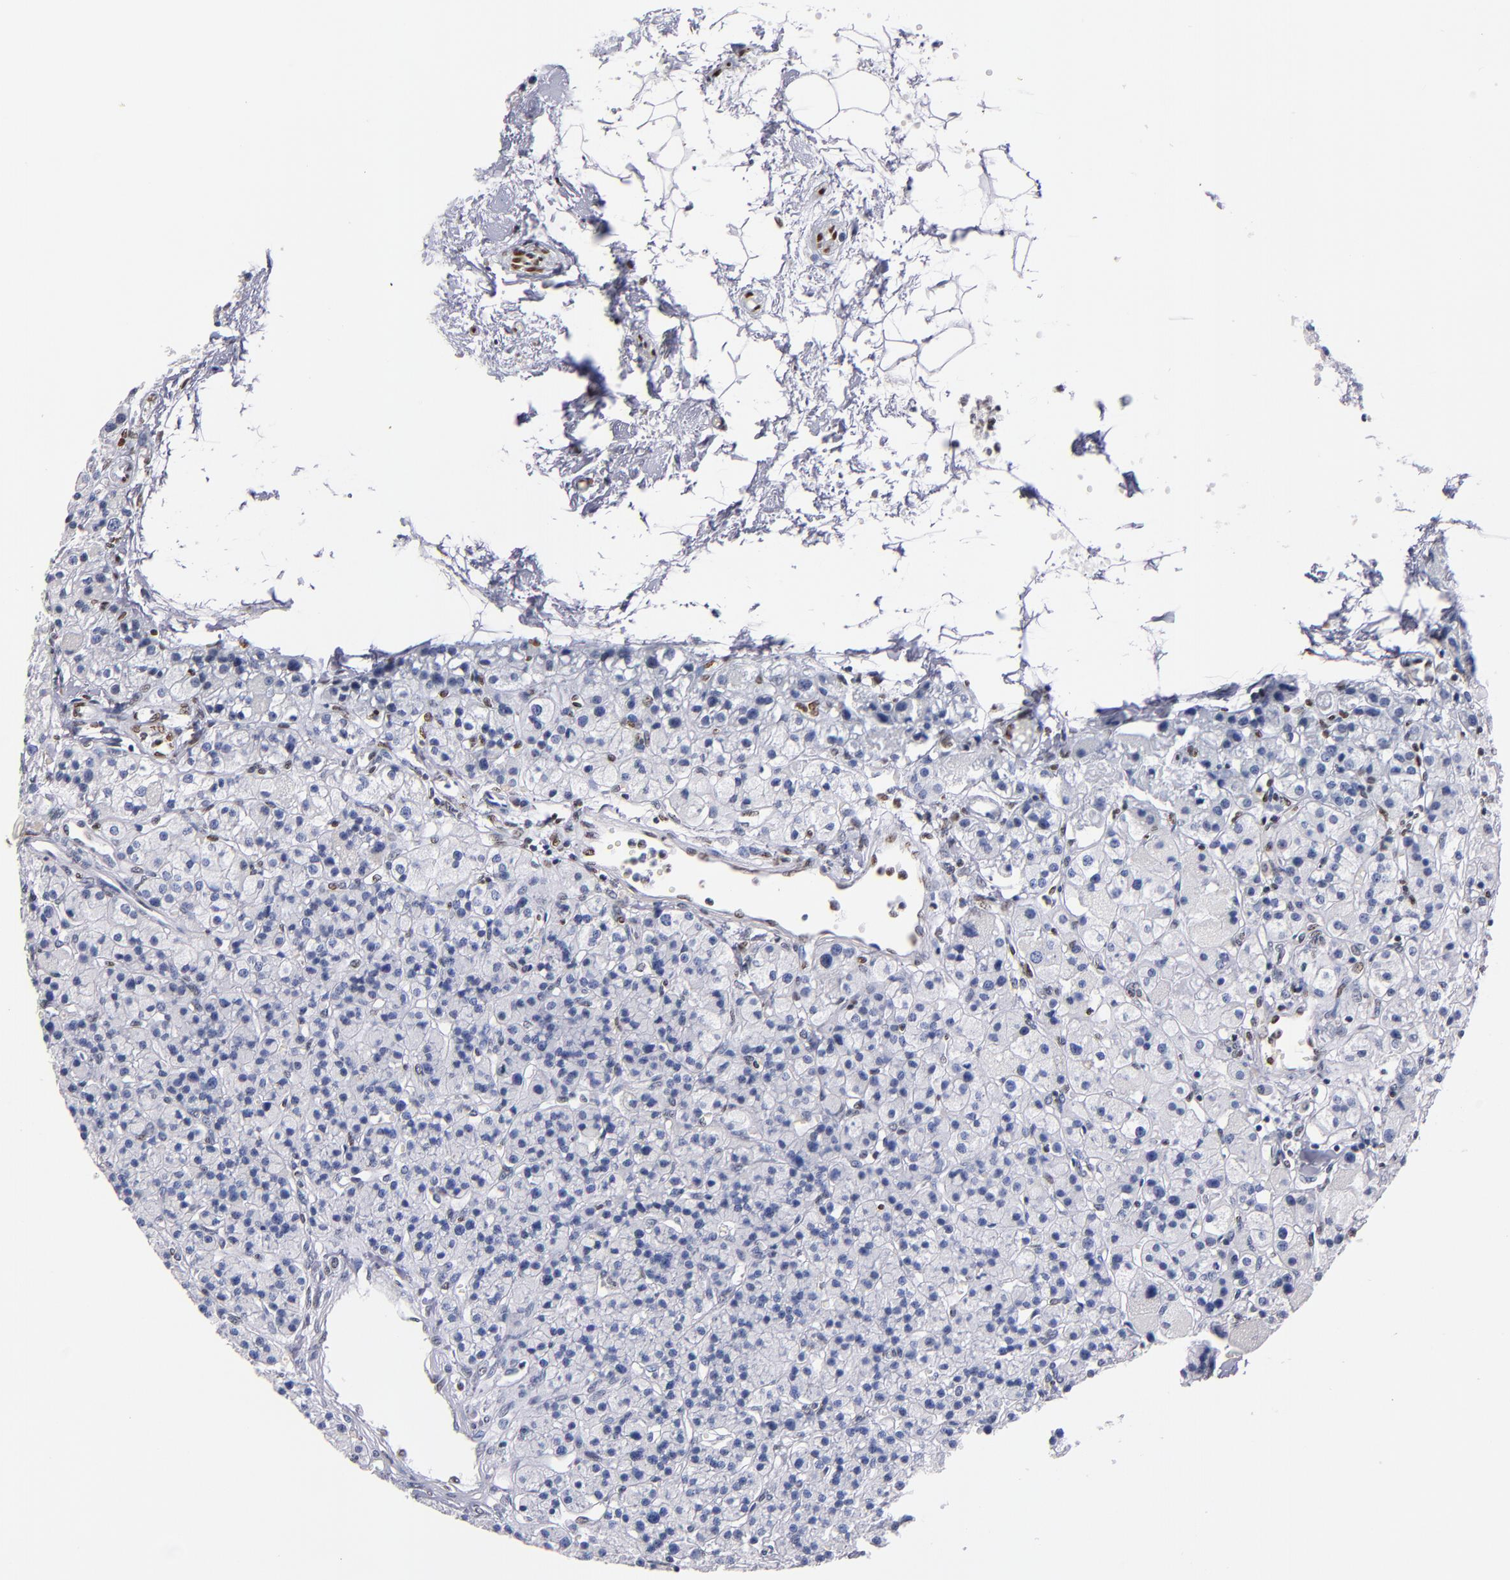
{"staining": {"intensity": "negative", "quantity": "none", "location": "none"}, "tissue": "parathyroid gland", "cell_type": "Glandular cells", "image_type": "normal", "snomed": [{"axis": "morphology", "description": "Normal tissue, NOS"}, {"axis": "topography", "description": "Parathyroid gland"}], "caption": "The micrograph reveals no staining of glandular cells in unremarkable parathyroid gland. Nuclei are stained in blue.", "gene": "IFI16", "patient": {"sex": "female", "age": 58}}